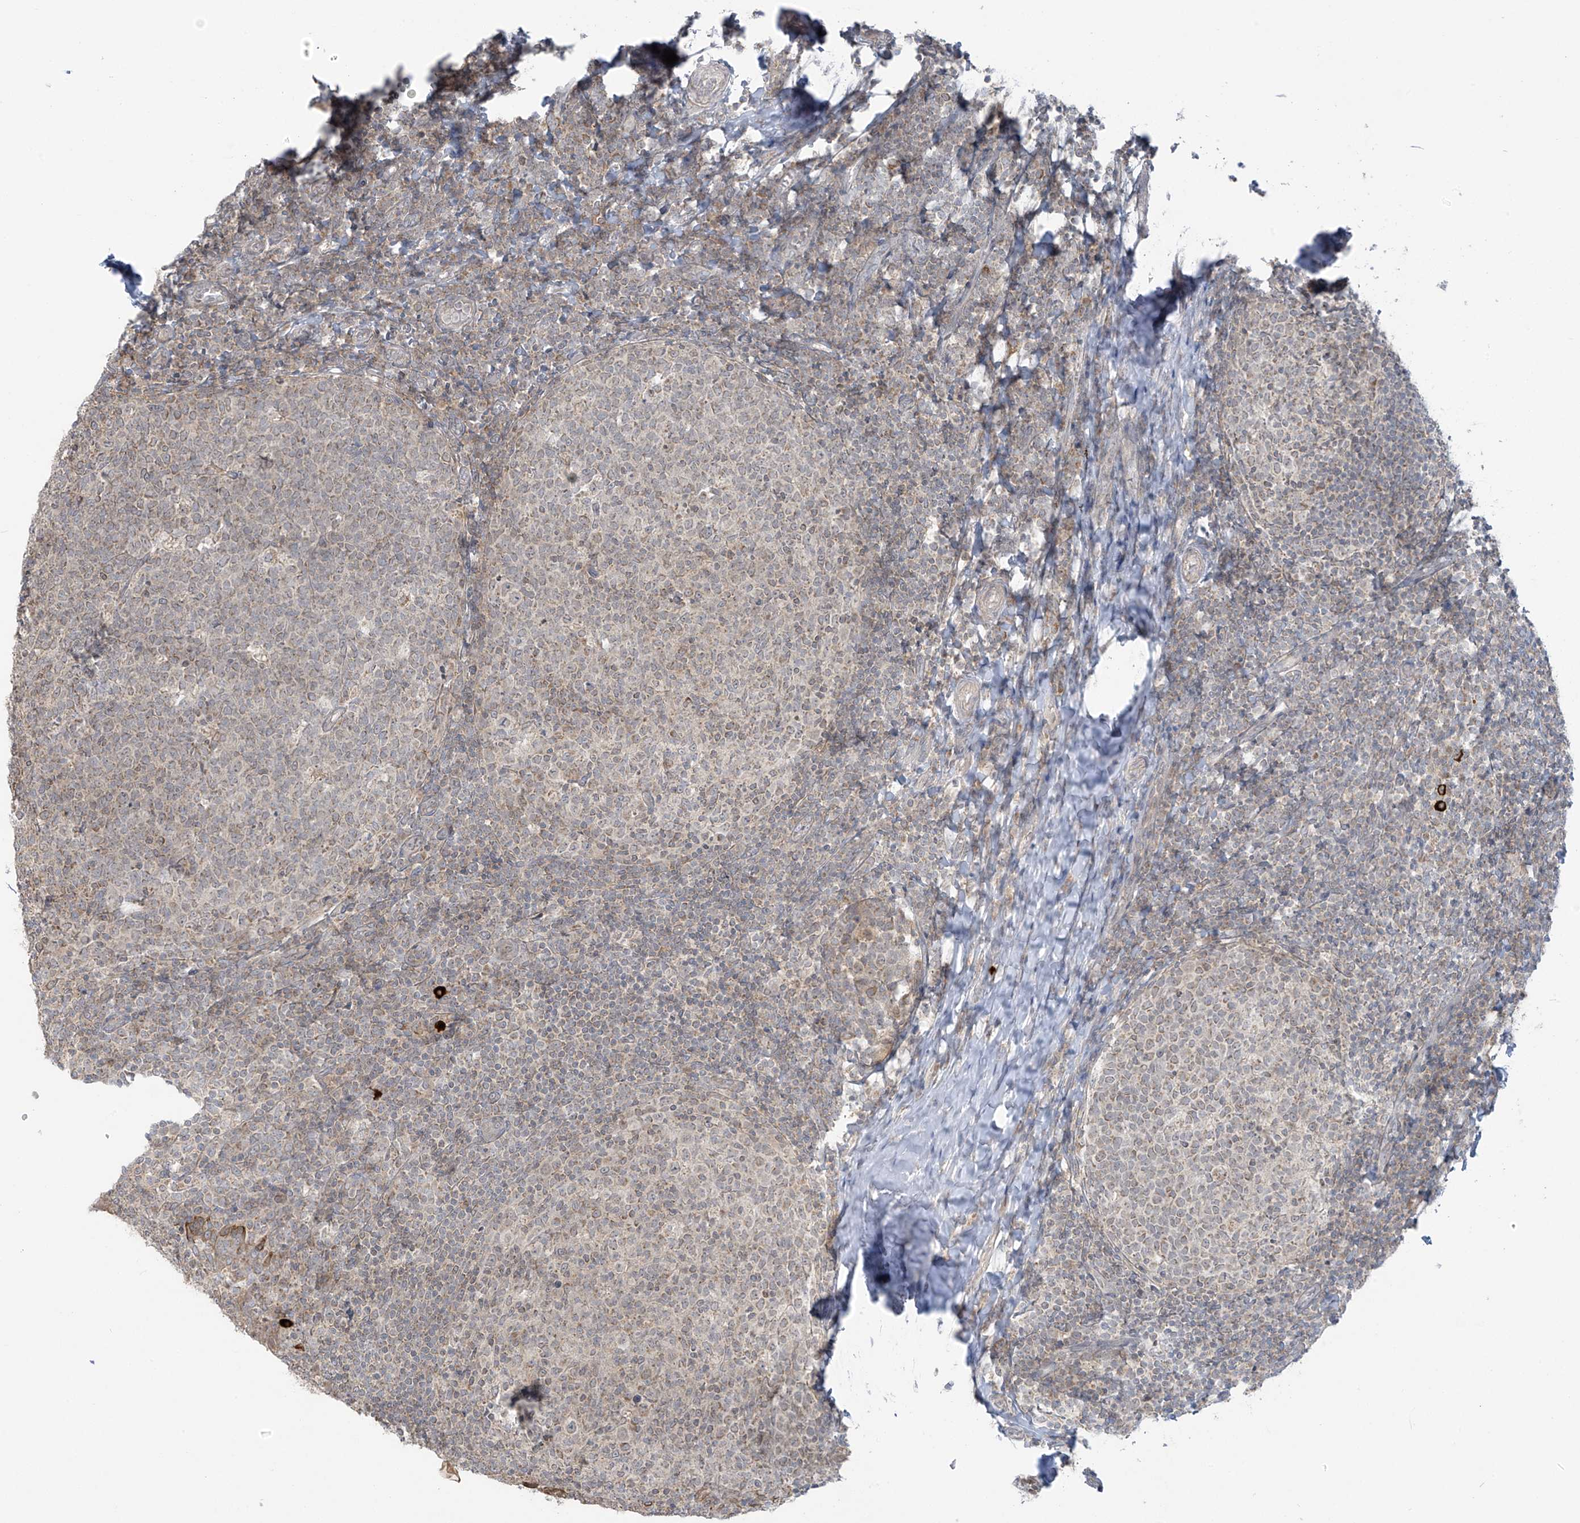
{"staining": {"intensity": "weak", "quantity": "<25%", "location": "cytoplasmic/membranous"}, "tissue": "tonsil", "cell_type": "Germinal center cells", "image_type": "normal", "snomed": [{"axis": "morphology", "description": "Normal tissue, NOS"}, {"axis": "topography", "description": "Tonsil"}], "caption": "Germinal center cells show no significant protein expression in normal tonsil. (Immunohistochemistry, brightfield microscopy, high magnification).", "gene": "HDDC2", "patient": {"sex": "female", "age": 19}}